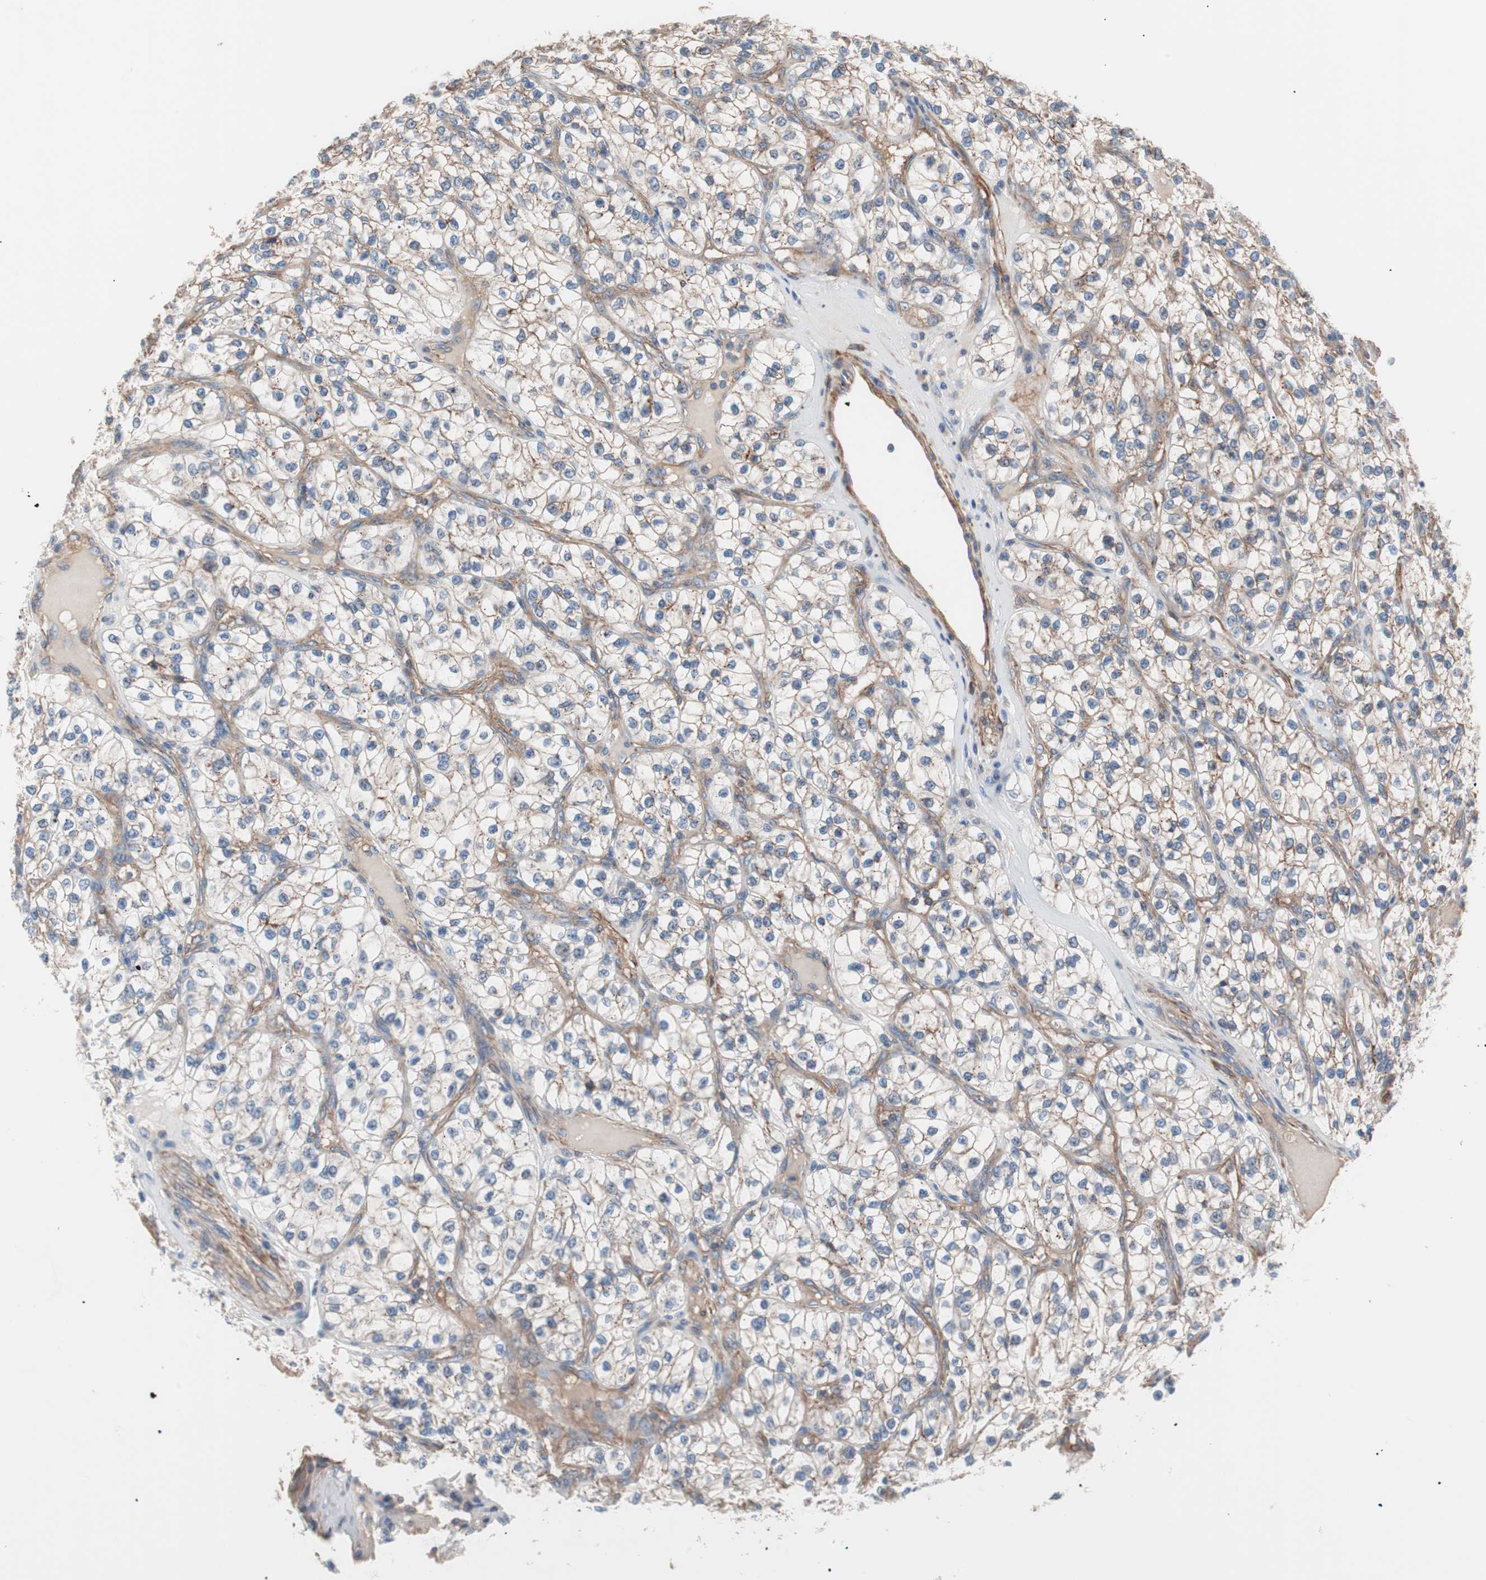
{"staining": {"intensity": "weak", "quantity": "25%-75%", "location": "cytoplasmic/membranous"}, "tissue": "renal cancer", "cell_type": "Tumor cells", "image_type": "cancer", "snomed": [{"axis": "morphology", "description": "Adenocarcinoma, NOS"}, {"axis": "topography", "description": "Kidney"}], "caption": "Renal cancer (adenocarcinoma) stained with DAB immunohistochemistry demonstrates low levels of weak cytoplasmic/membranous staining in approximately 25%-75% of tumor cells. The staining was performed using DAB (3,3'-diaminobenzidine) to visualize the protein expression in brown, while the nuclei were stained in blue with hematoxylin (Magnification: 20x).", "gene": "GPR160", "patient": {"sex": "female", "age": 57}}